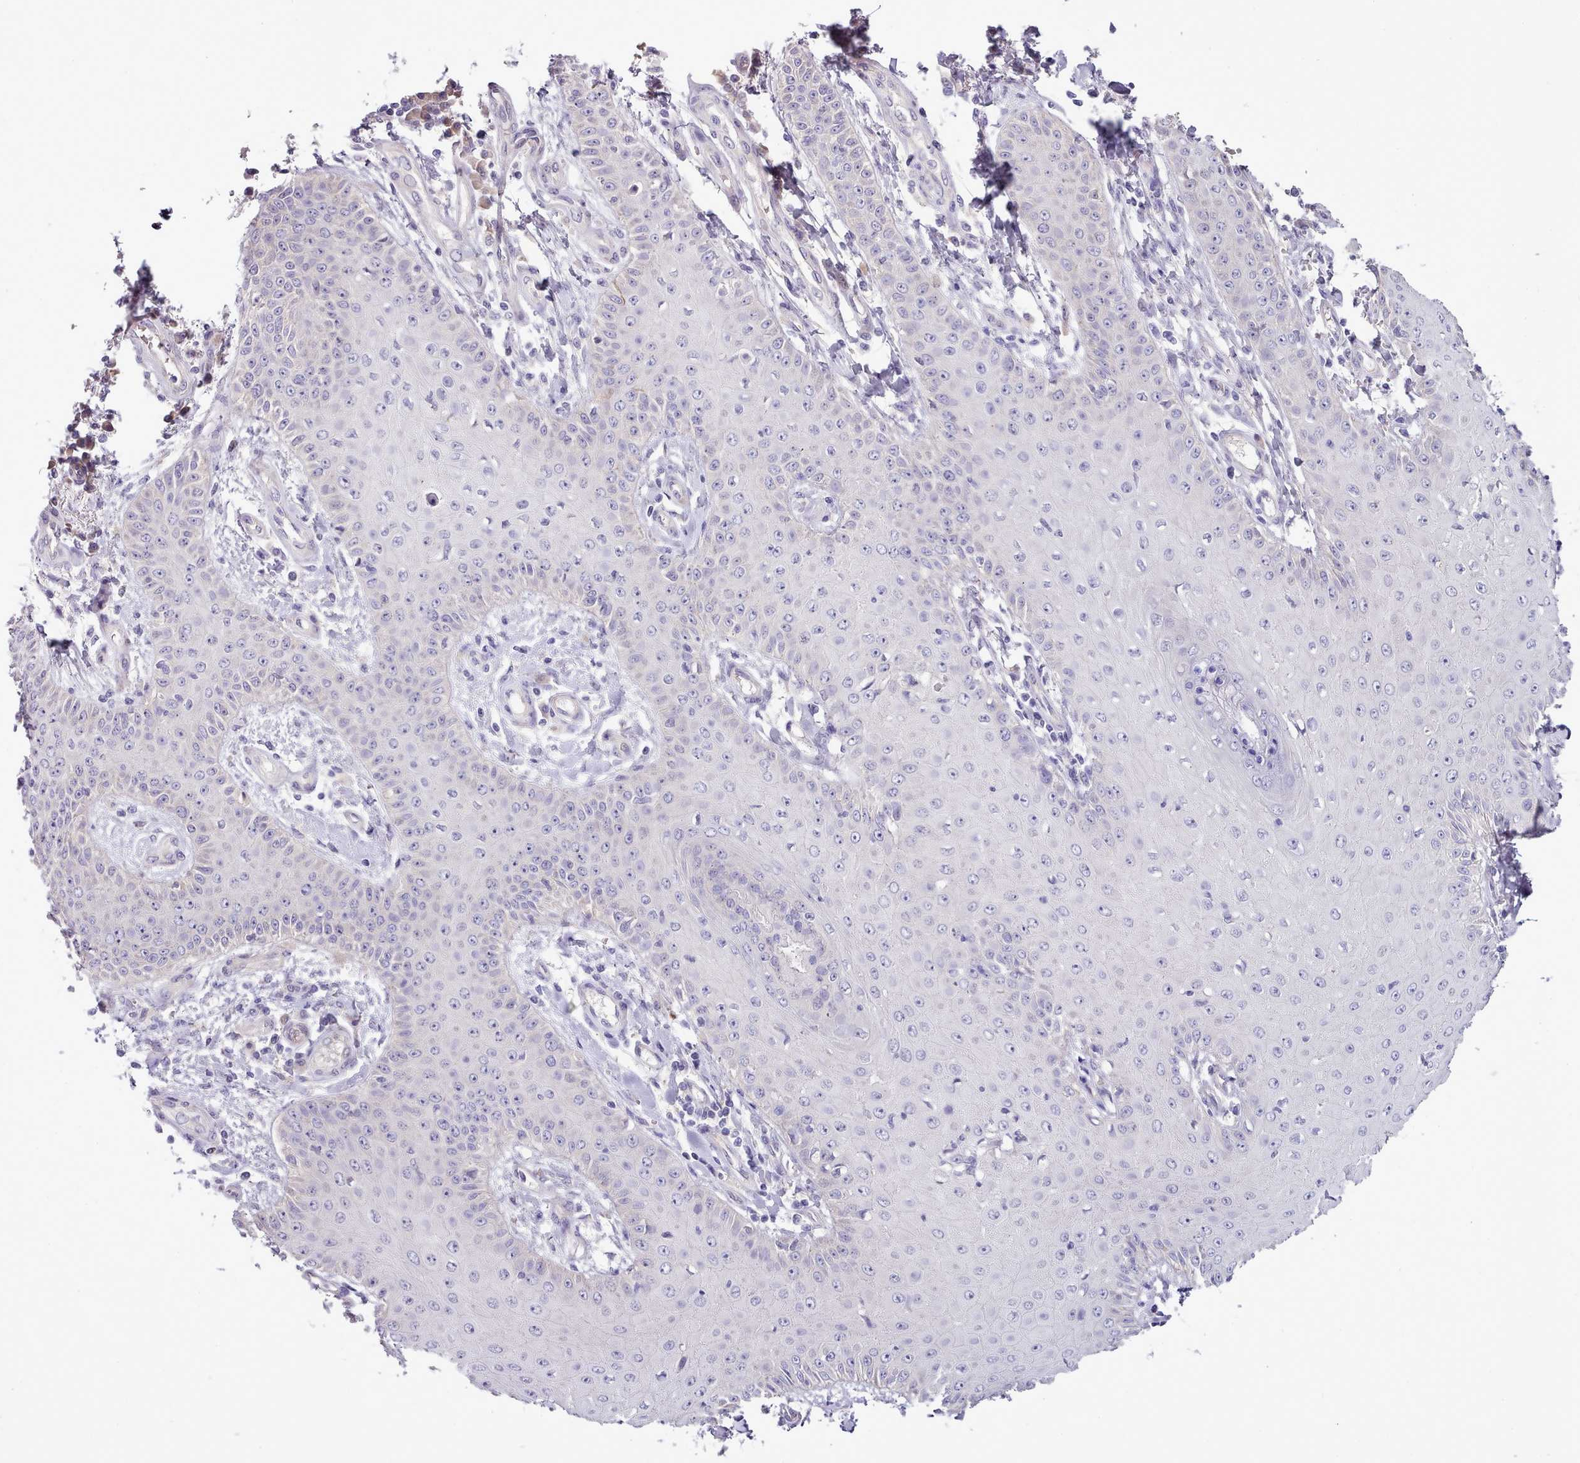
{"staining": {"intensity": "negative", "quantity": "none", "location": "none"}, "tissue": "skin cancer", "cell_type": "Tumor cells", "image_type": "cancer", "snomed": [{"axis": "morphology", "description": "Squamous cell carcinoma, NOS"}, {"axis": "topography", "description": "Skin"}], "caption": "Human skin squamous cell carcinoma stained for a protein using IHC reveals no expression in tumor cells.", "gene": "SETX", "patient": {"sex": "male", "age": 70}}